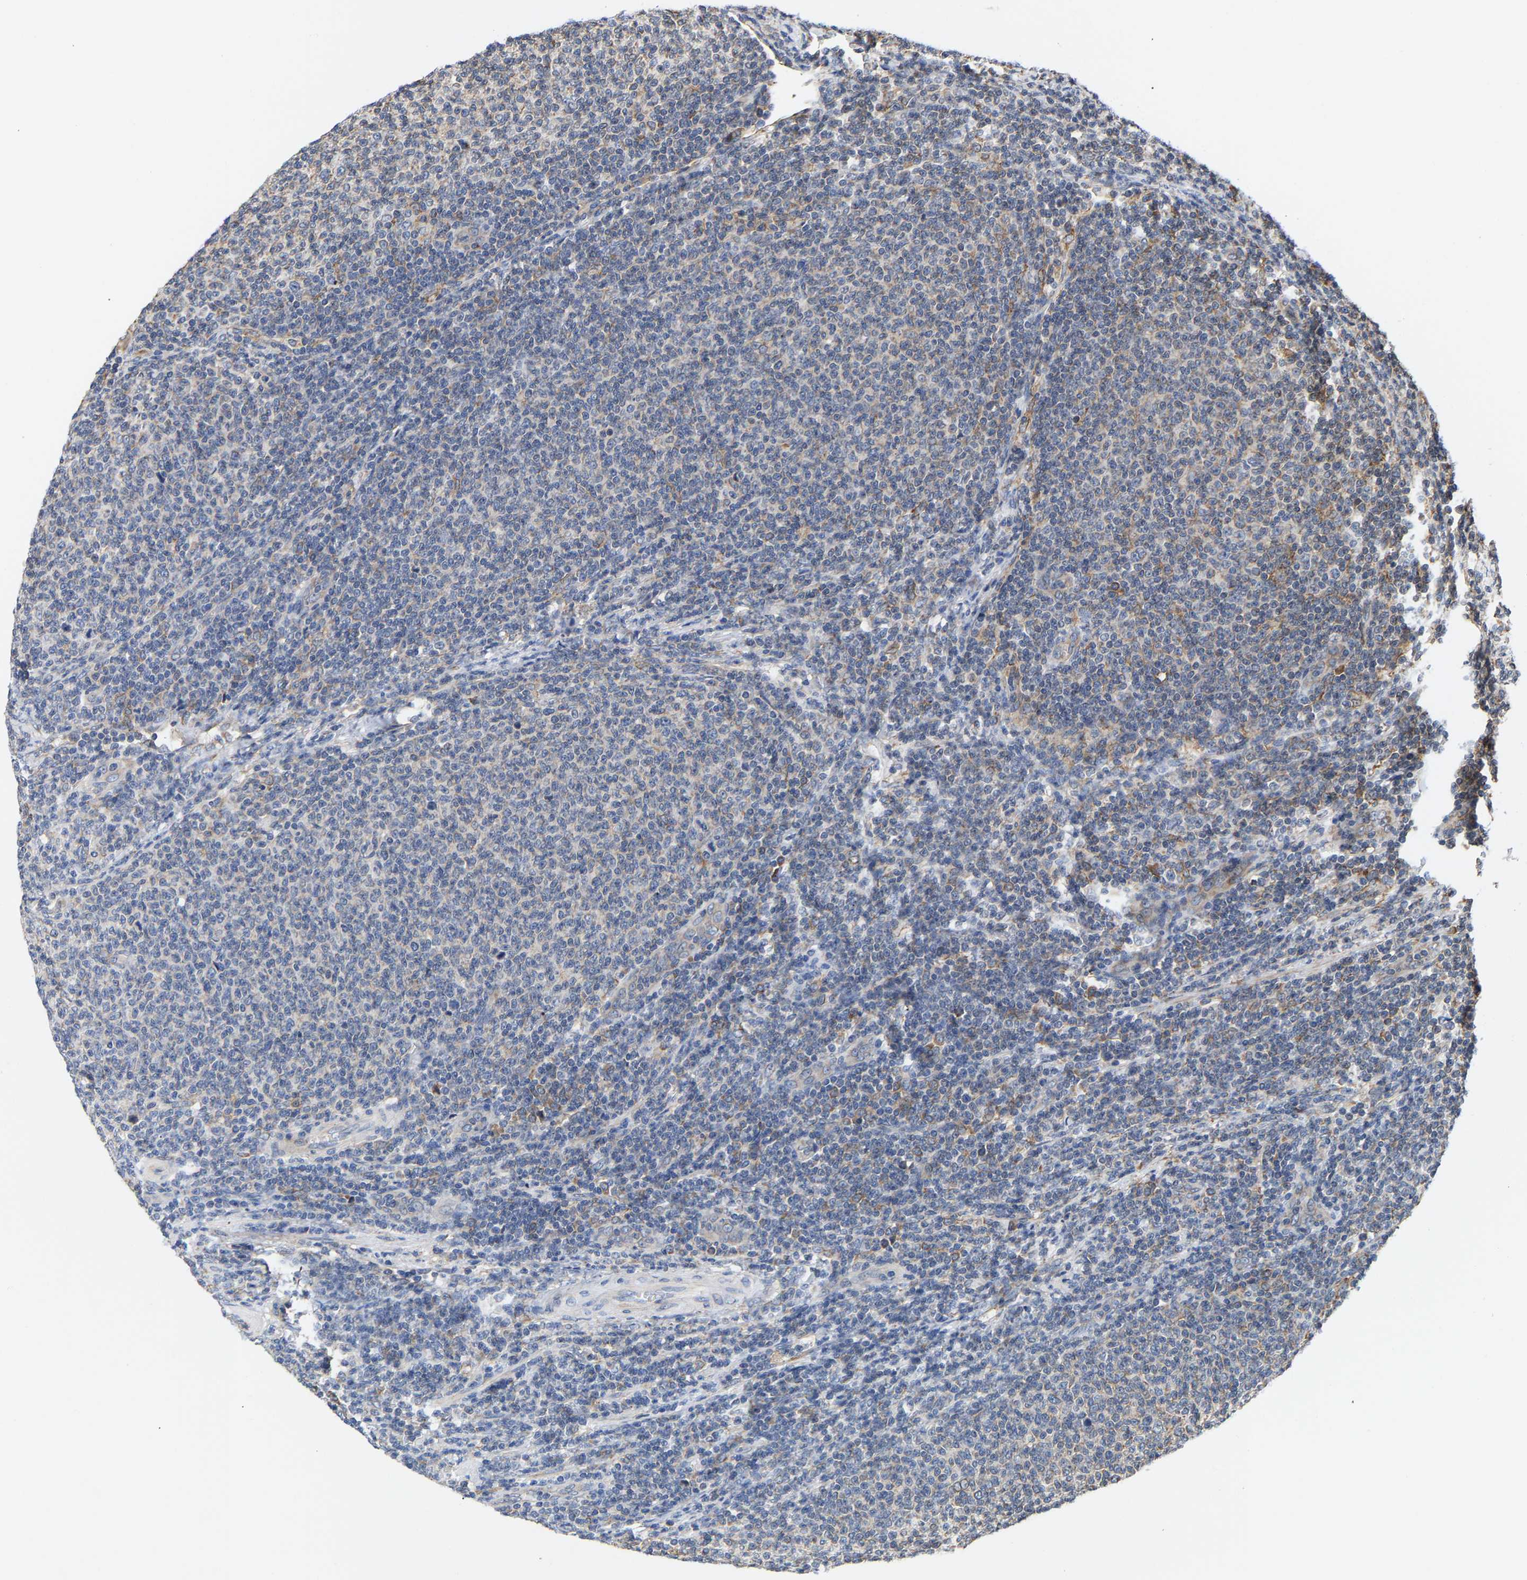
{"staining": {"intensity": "negative", "quantity": "none", "location": "none"}, "tissue": "lymphoma", "cell_type": "Tumor cells", "image_type": "cancer", "snomed": [{"axis": "morphology", "description": "Malignant lymphoma, non-Hodgkin's type, Low grade"}, {"axis": "topography", "description": "Lymph node"}], "caption": "This is a image of immunohistochemistry (IHC) staining of malignant lymphoma, non-Hodgkin's type (low-grade), which shows no staining in tumor cells.", "gene": "ARAP1", "patient": {"sex": "male", "age": 66}}